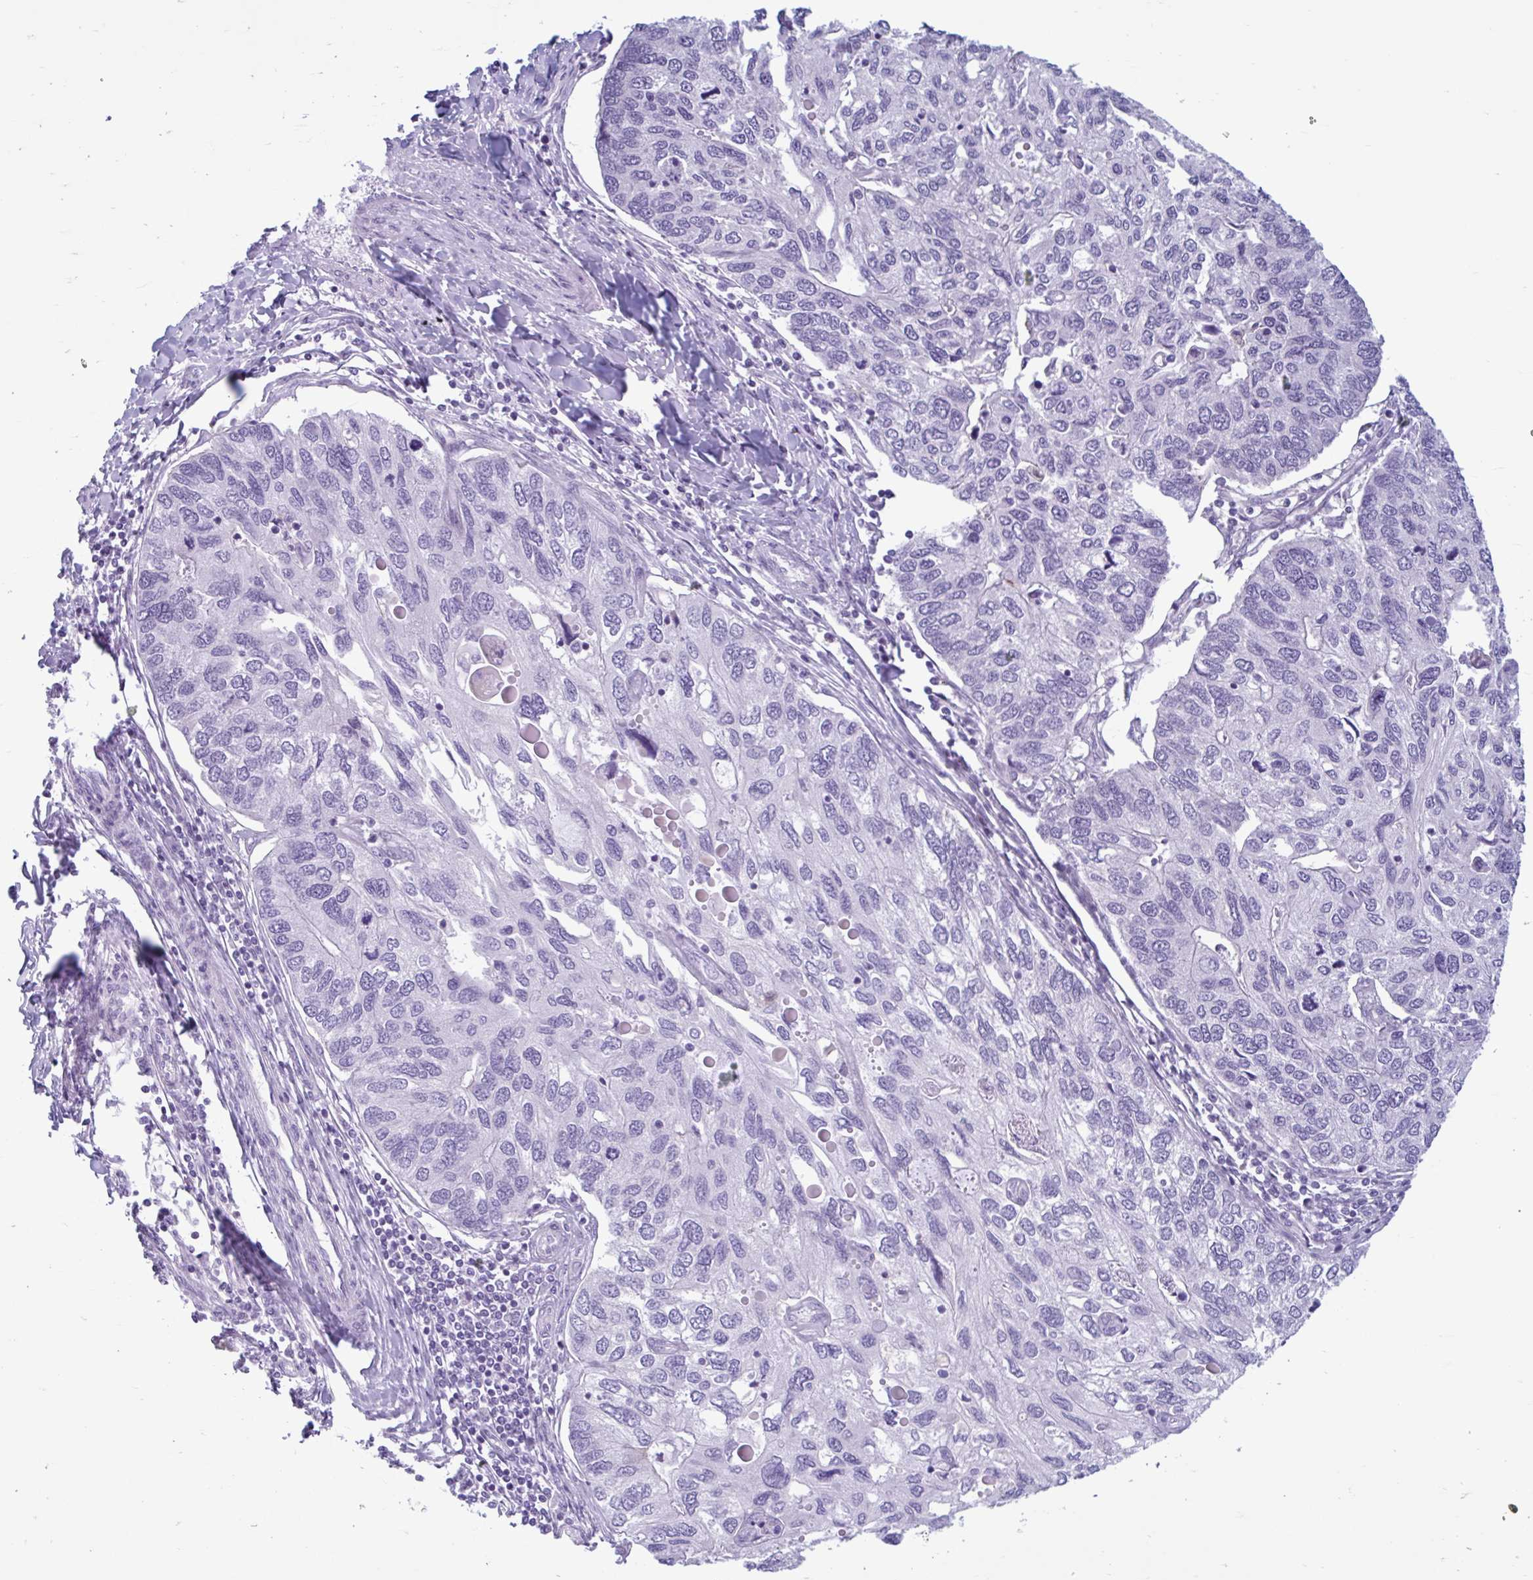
{"staining": {"intensity": "negative", "quantity": "none", "location": "none"}, "tissue": "endometrial cancer", "cell_type": "Tumor cells", "image_type": "cancer", "snomed": [{"axis": "morphology", "description": "Carcinoma, NOS"}, {"axis": "topography", "description": "Uterus"}], "caption": "Immunohistochemistry (IHC) of human endometrial carcinoma exhibits no positivity in tumor cells. (DAB (3,3'-diaminobenzidine) IHC visualized using brightfield microscopy, high magnification).", "gene": "CEP120", "patient": {"sex": "female", "age": 76}}